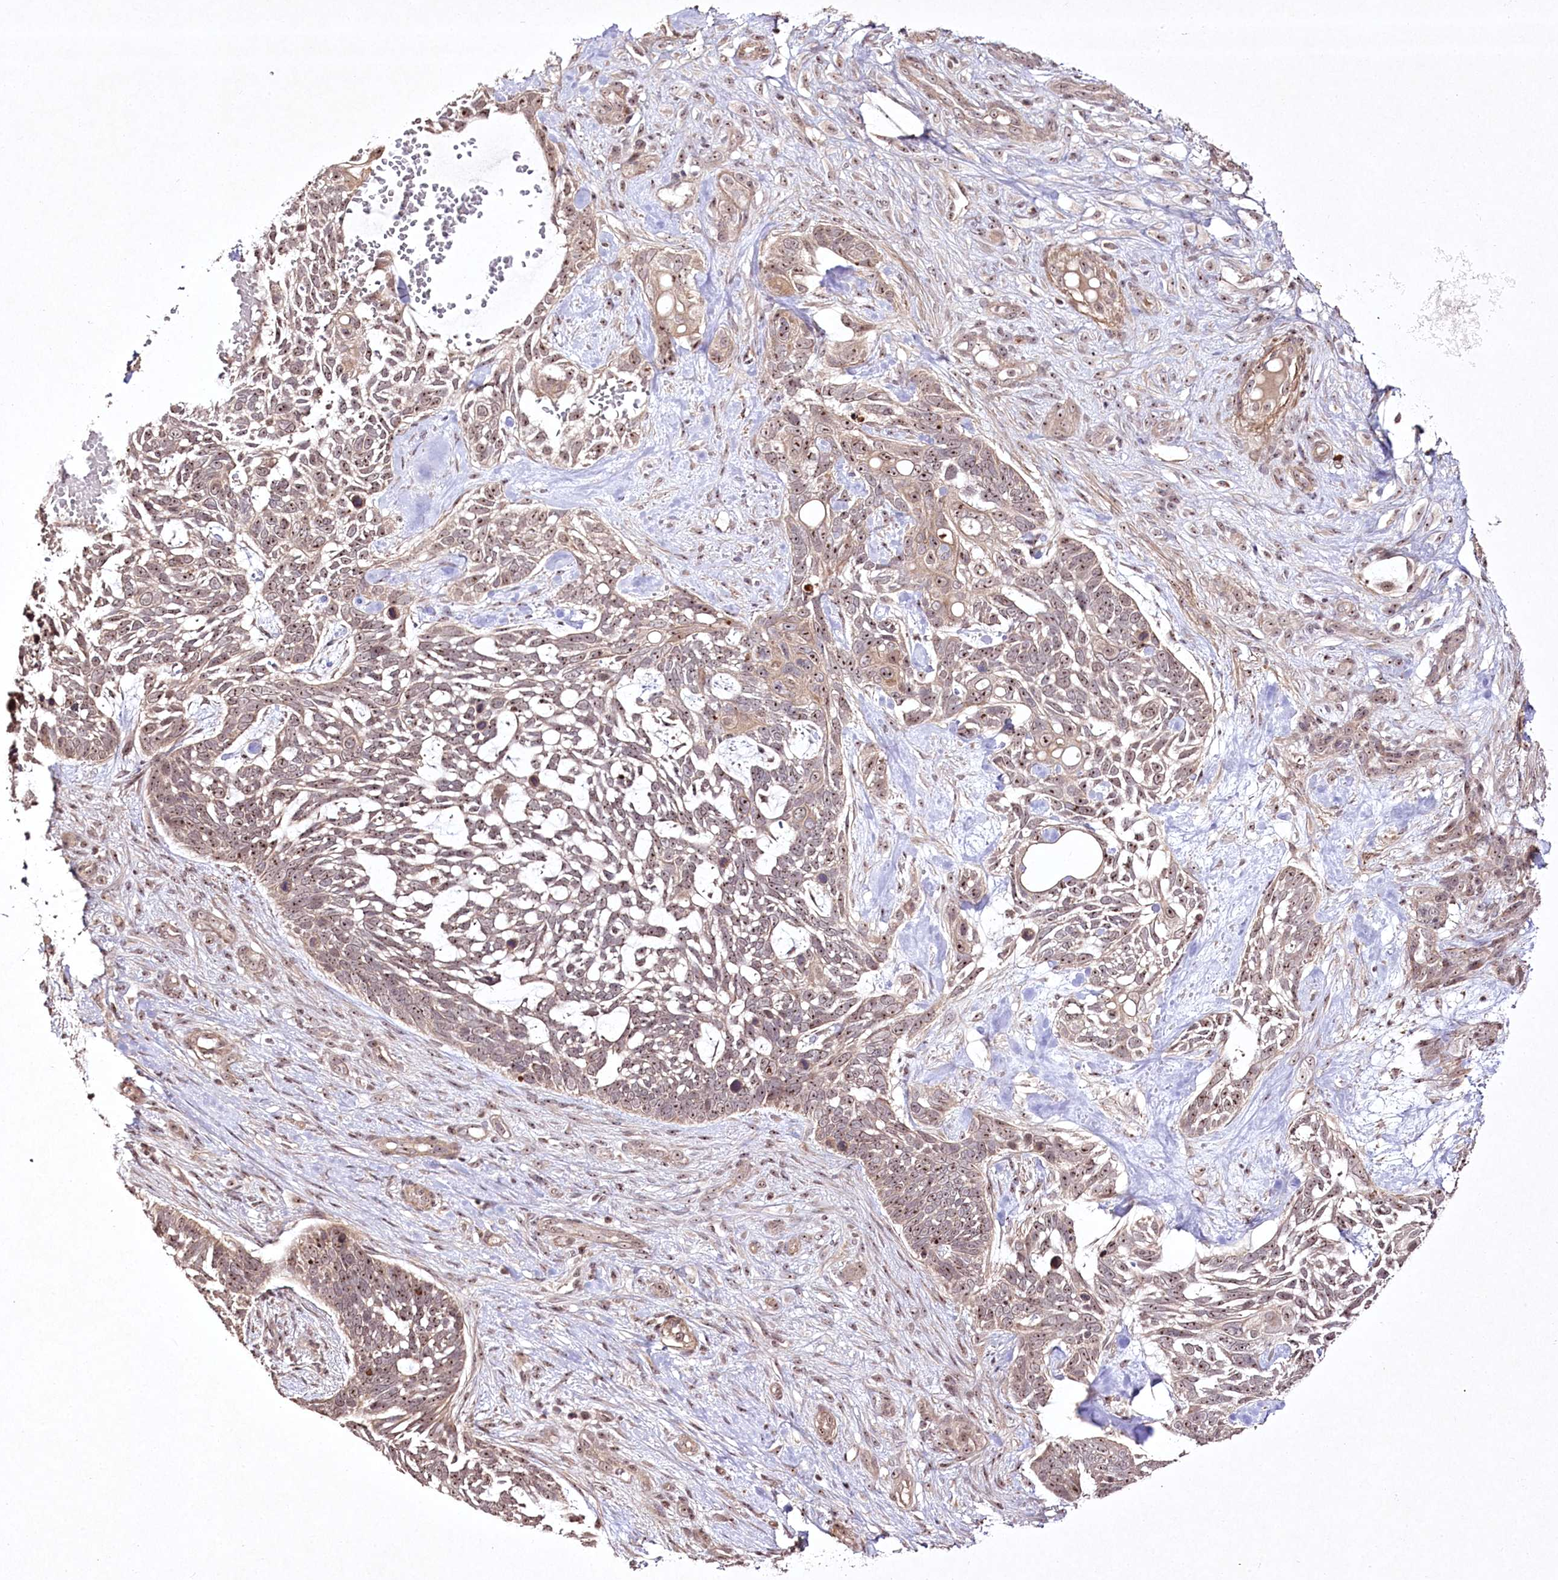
{"staining": {"intensity": "weak", "quantity": ">75%", "location": "nuclear"}, "tissue": "skin cancer", "cell_type": "Tumor cells", "image_type": "cancer", "snomed": [{"axis": "morphology", "description": "Basal cell carcinoma"}, {"axis": "topography", "description": "Skin"}], "caption": "IHC (DAB (3,3'-diaminobenzidine)) staining of human skin cancer (basal cell carcinoma) displays weak nuclear protein positivity in approximately >75% of tumor cells.", "gene": "CCDC59", "patient": {"sex": "male", "age": 88}}